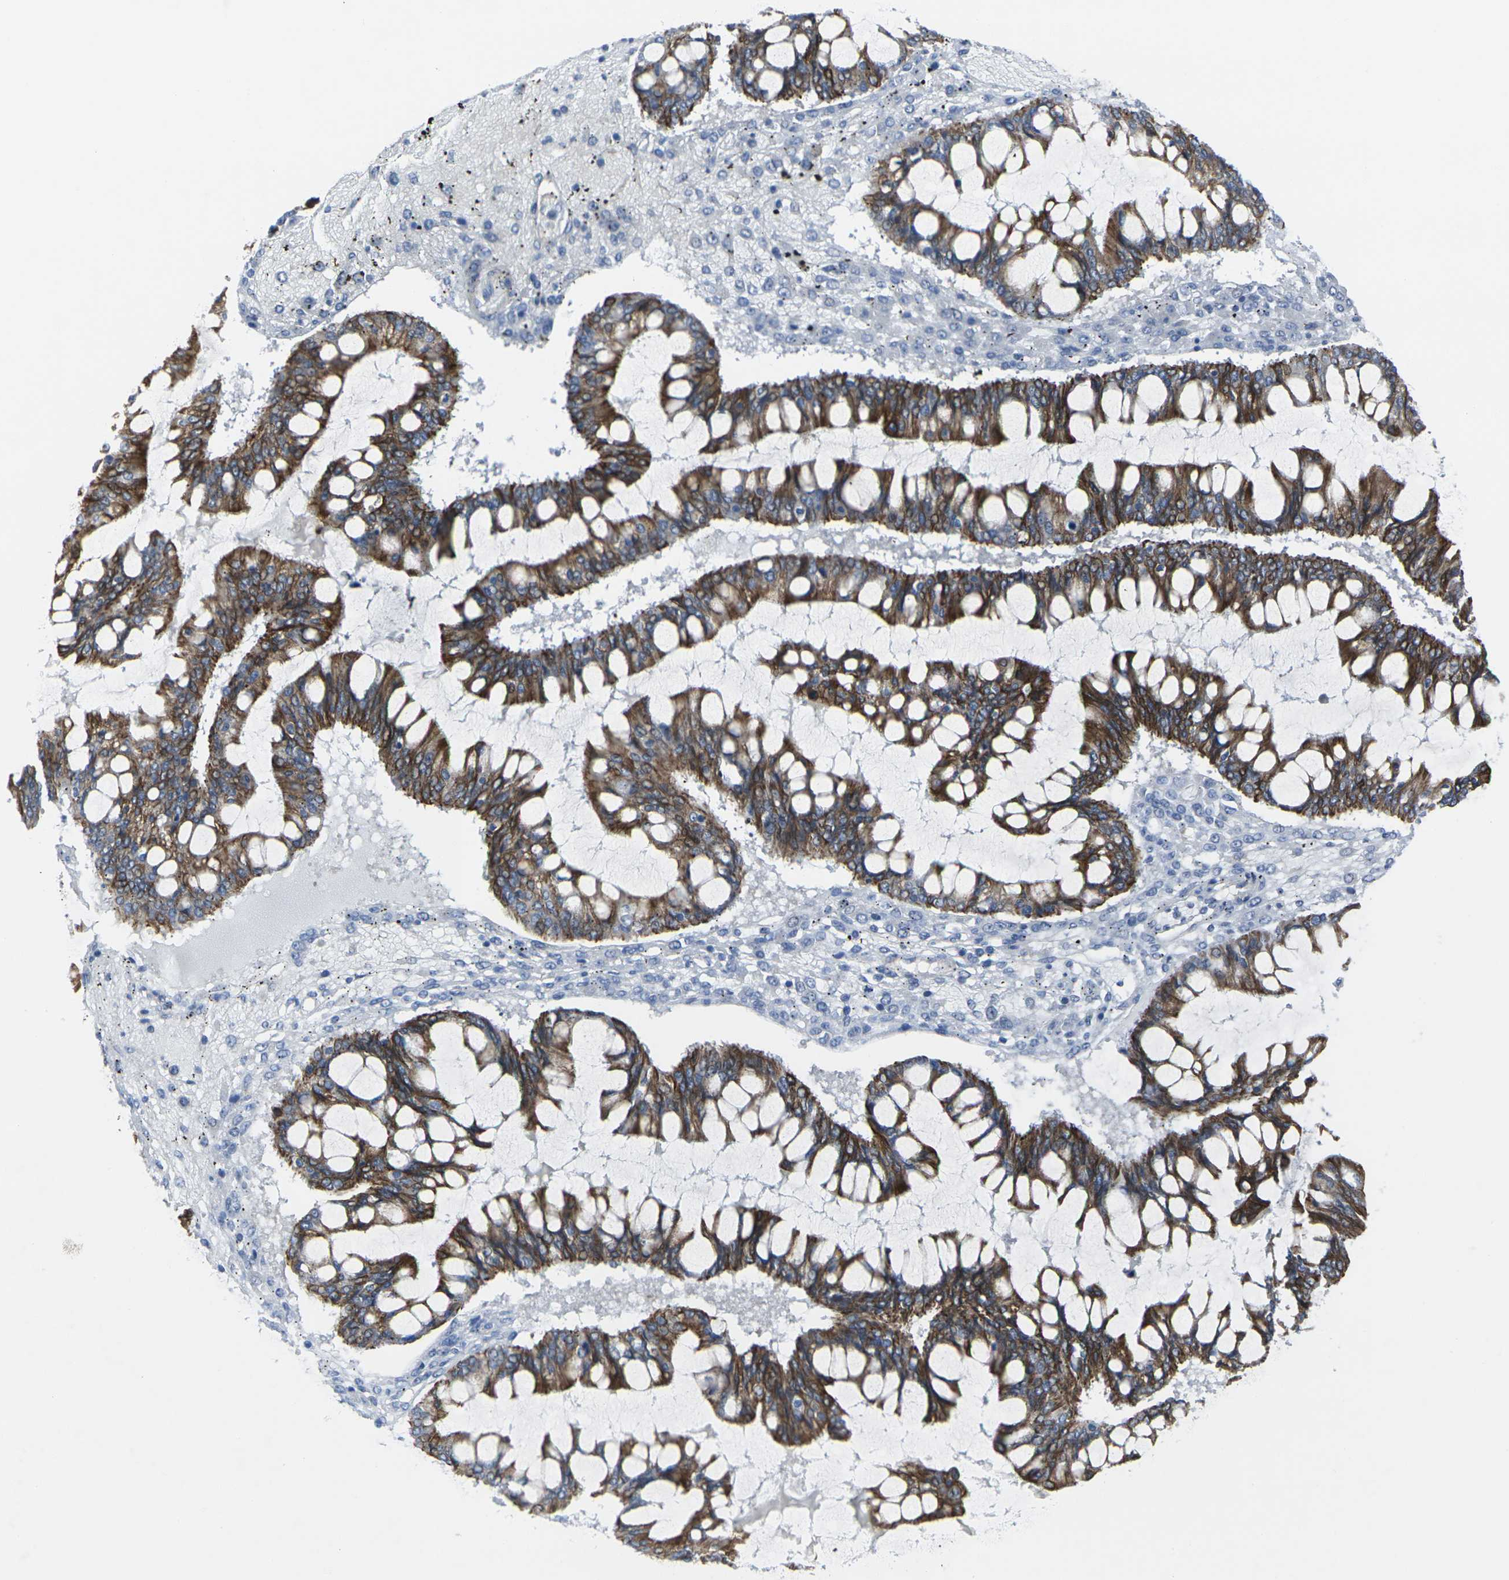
{"staining": {"intensity": "strong", "quantity": ">75%", "location": "cytoplasmic/membranous"}, "tissue": "ovarian cancer", "cell_type": "Tumor cells", "image_type": "cancer", "snomed": [{"axis": "morphology", "description": "Cystadenocarcinoma, mucinous, NOS"}, {"axis": "topography", "description": "Ovary"}], "caption": "Immunohistochemical staining of human ovarian cancer displays high levels of strong cytoplasmic/membranous staining in approximately >75% of tumor cells.", "gene": "ANKRD46", "patient": {"sex": "female", "age": 73}}